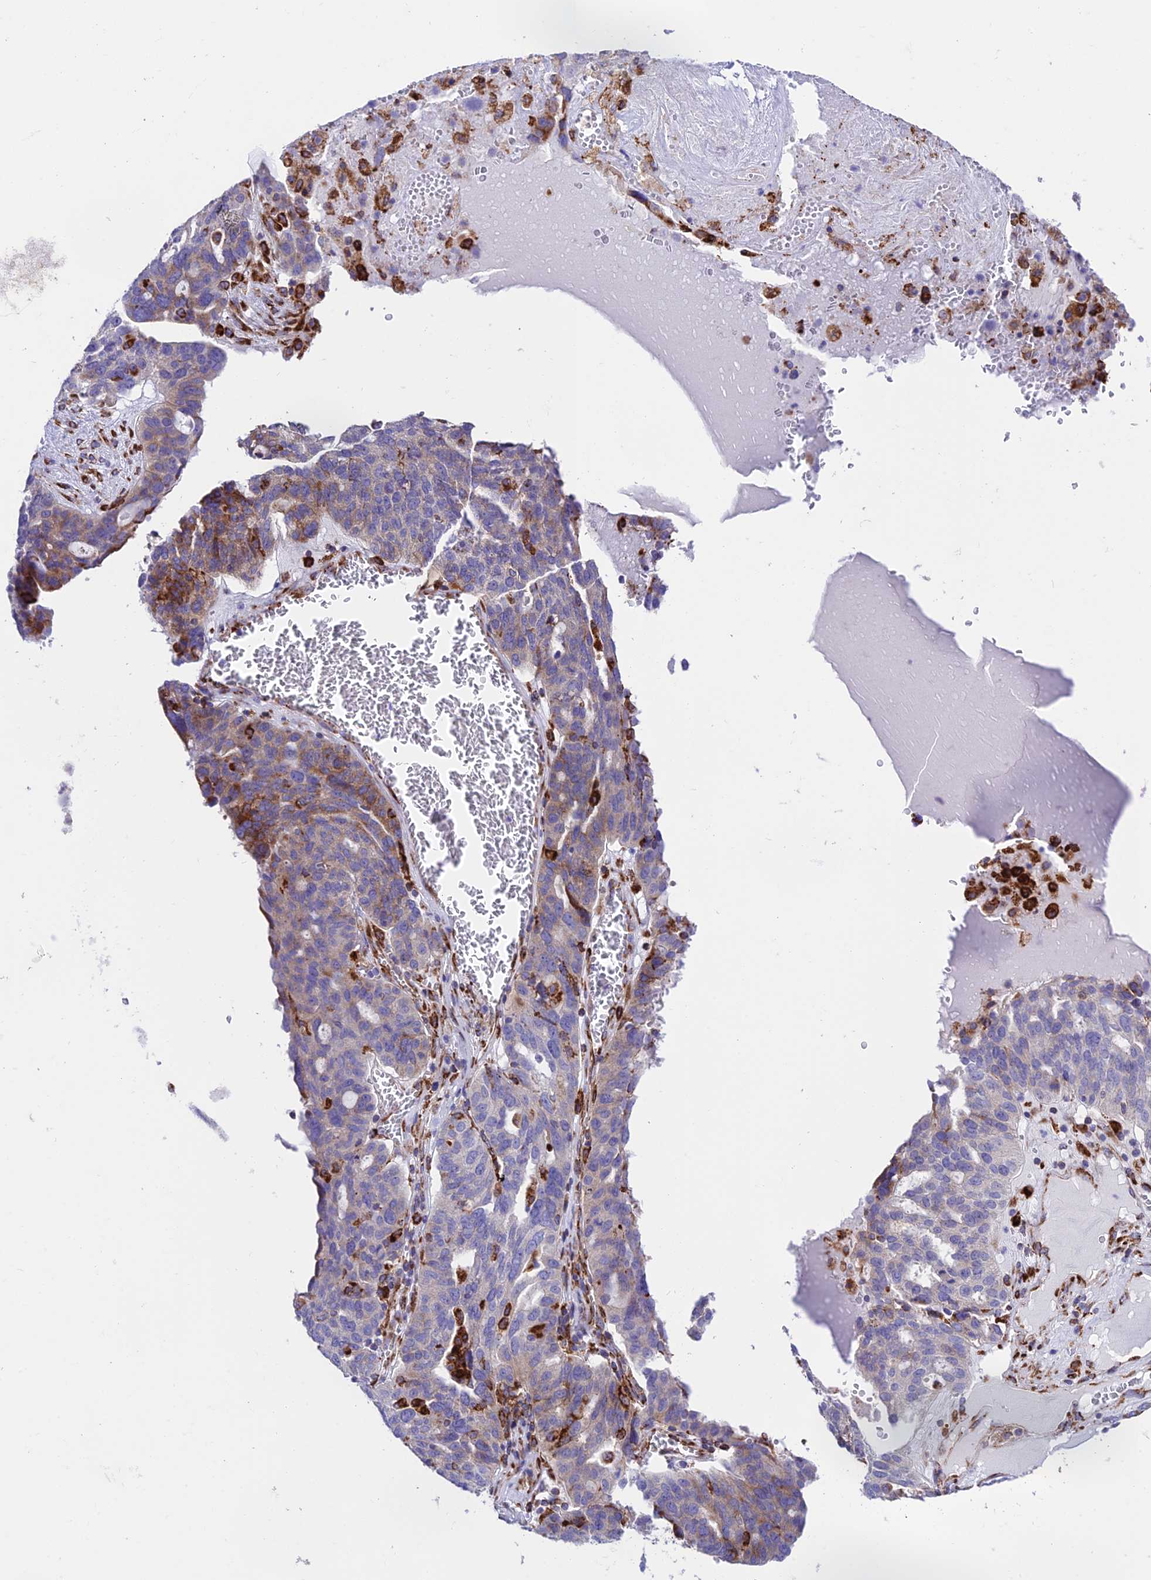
{"staining": {"intensity": "moderate", "quantity": "<25%", "location": "cytoplasmic/membranous"}, "tissue": "ovarian cancer", "cell_type": "Tumor cells", "image_type": "cancer", "snomed": [{"axis": "morphology", "description": "Cystadenocarcinoma, serous, NOS"}, {"axis": "topography", "description": "Ovary"}], "caption": "The micrograph displays a brown stain indicating the presence of a protein in the cytoplasmic/membranous of tumor cells in ovarian cancer (serous cystadenocarcinoma).", "gene": "TUBGCP6", "patient": {"sex": "female", "age": 59}}